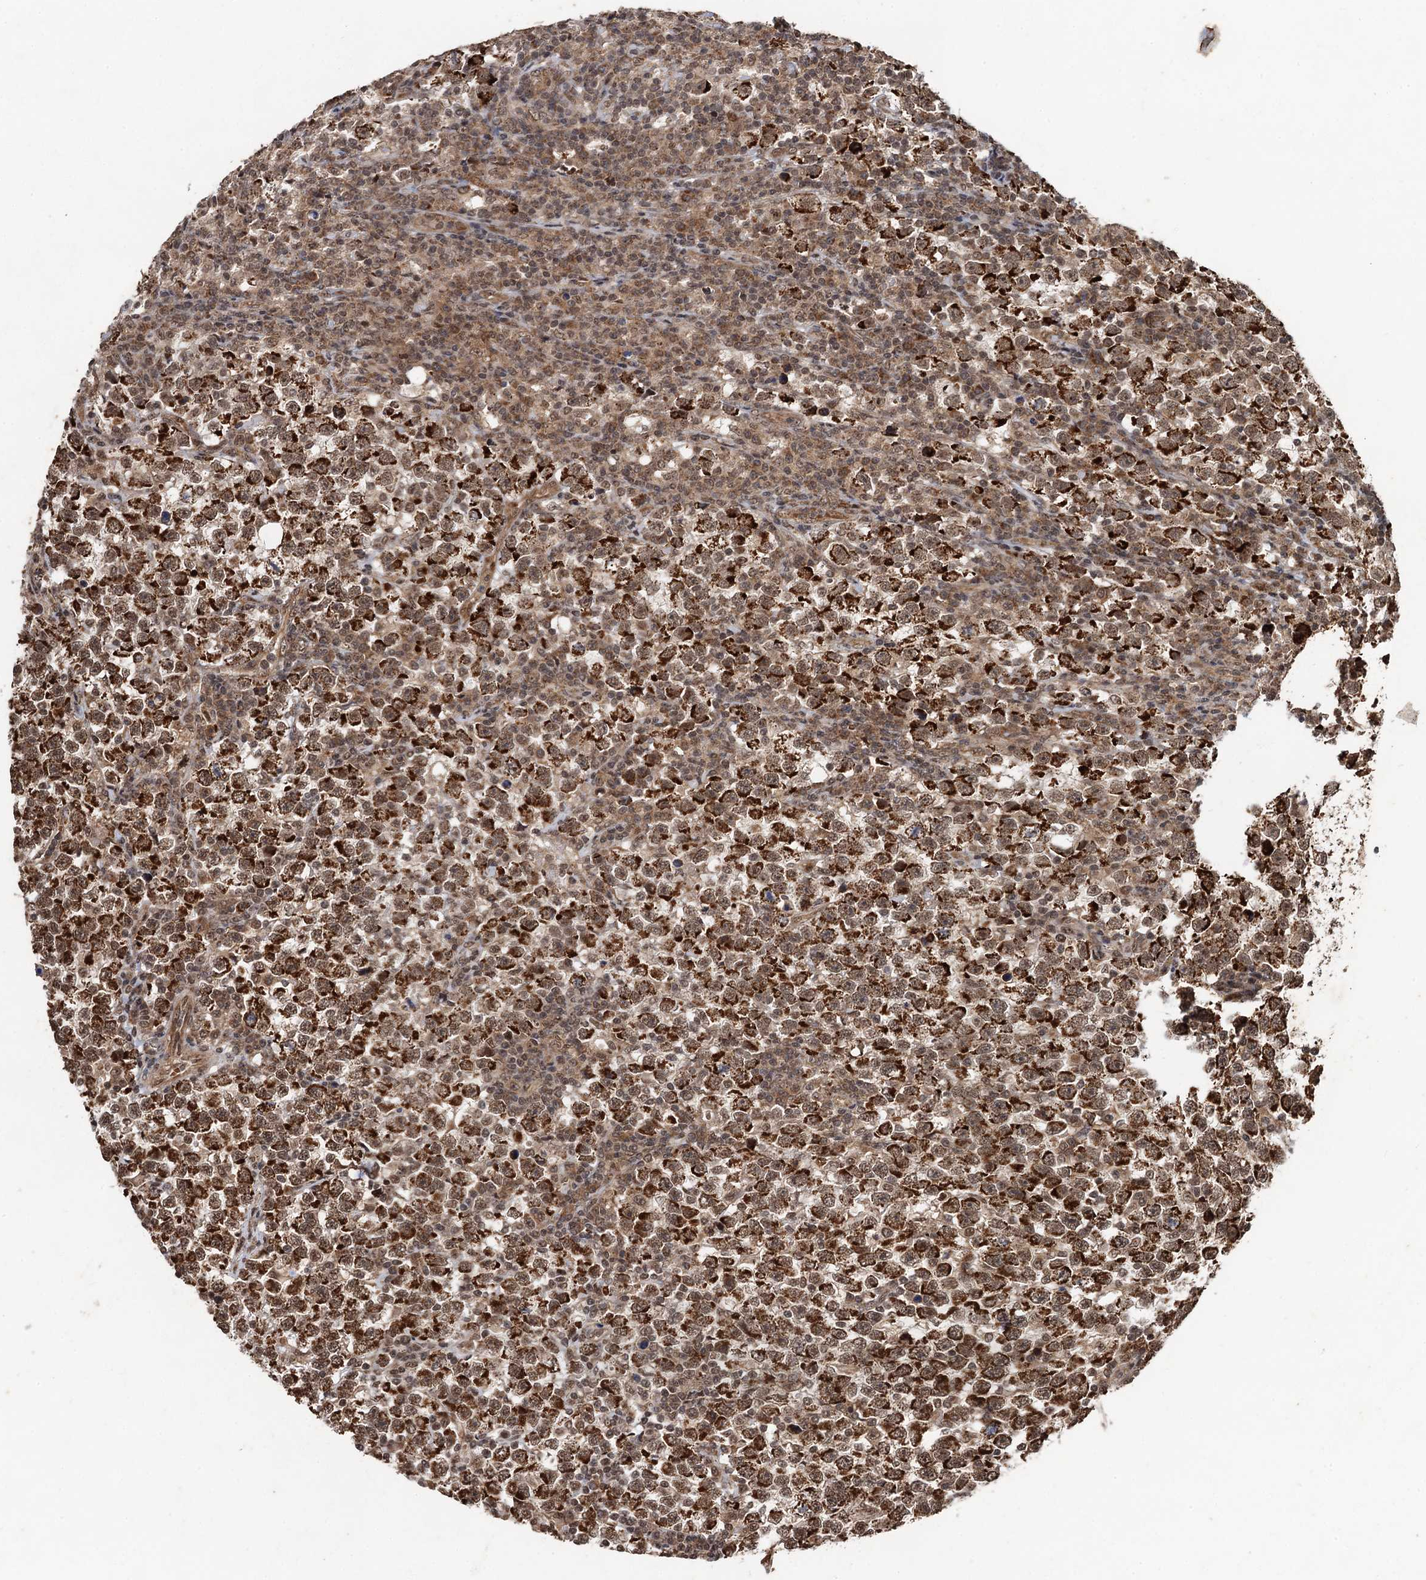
{"staining": {"intensity": "strong", "quantity": ">75%", "location": "cytoplasmic/membranous,nuclear"}, "tissue": "testis cancer", "cell_type": "Tumor cells", "image_type": "cancer", "snomed": [{"axis": "morphology", "description": "Normal tissue, NOS"}, {"axis": "morphology", "description": "Seminoma, NOS"}, {"axis": "topography", "description": "Testis"}], "caption": "Immunohistochemical staining of testis cancer reveals high levels of strong cytoplasmic/membranous and nuclear protein positivity in about >75% of tumor cells. The staining was performed using DAB (3,3'-diaminobenzidine) to visualize the protein expression in brown, while the nuclei were stained in blue with hematoxylin (Magnification: 20x).", "gene": "REP15", "patient": {"sex": "male", "age": 43}}